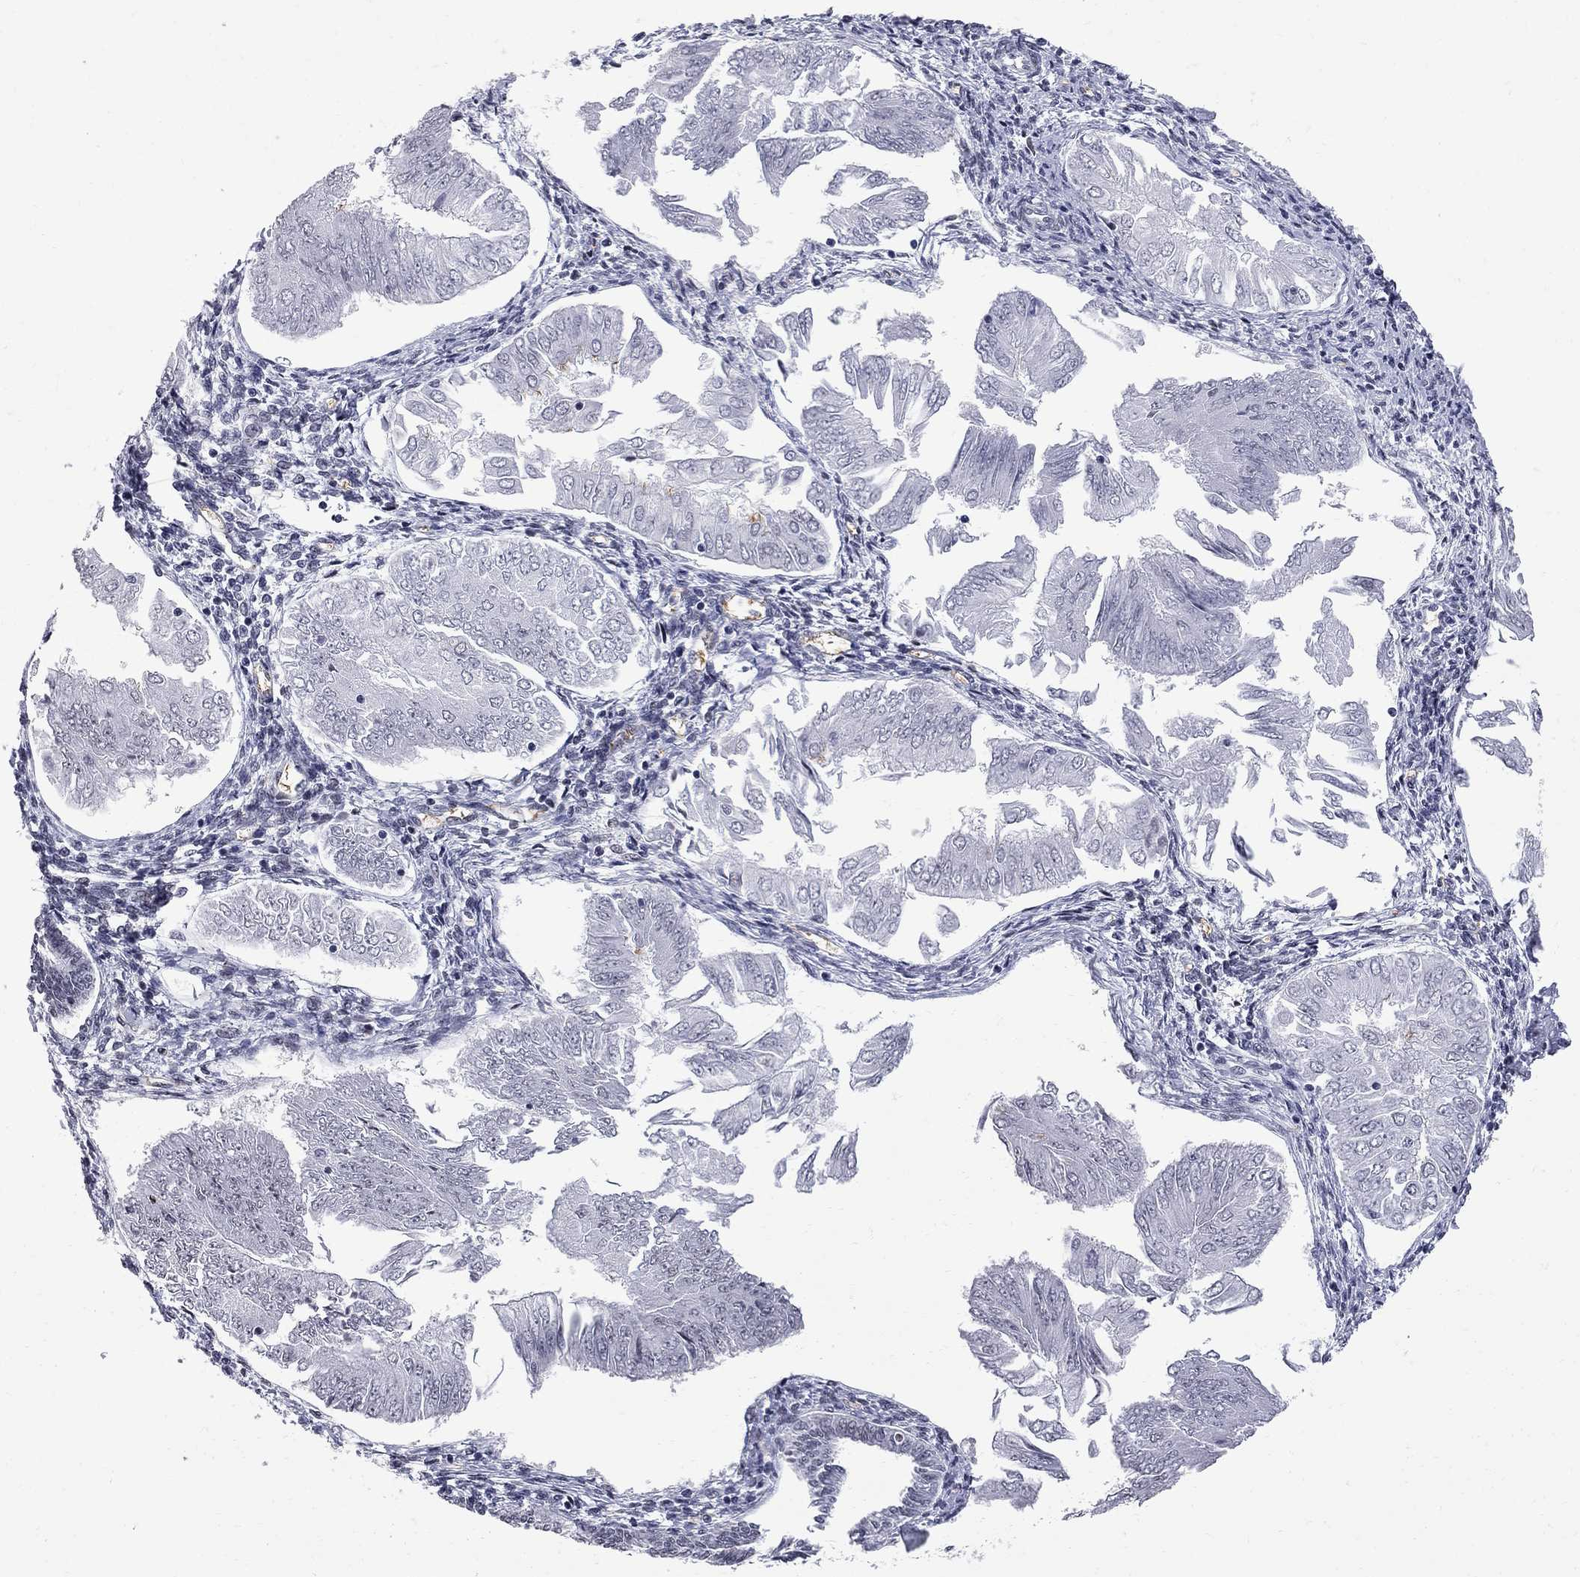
{"staining": {"intensity": "negative", "quantity": "none", "location": "none"}, "tissue": "endometrial cancer", "cell_type": "Tumor cells", "image_type": "cancer", "snomed": [{"axis": "morphology", "description": "Adenocarcinoma, NOS"}, {"axis": "topography", "description": "Endometrium"}], "caption": "This is a histopathology image of IHC staining of endometrial adenocarcinoma, which shows no expression in tumor cells.", "gene": "ZBTB47", "patient": {"sex": "female", "age": 53}}